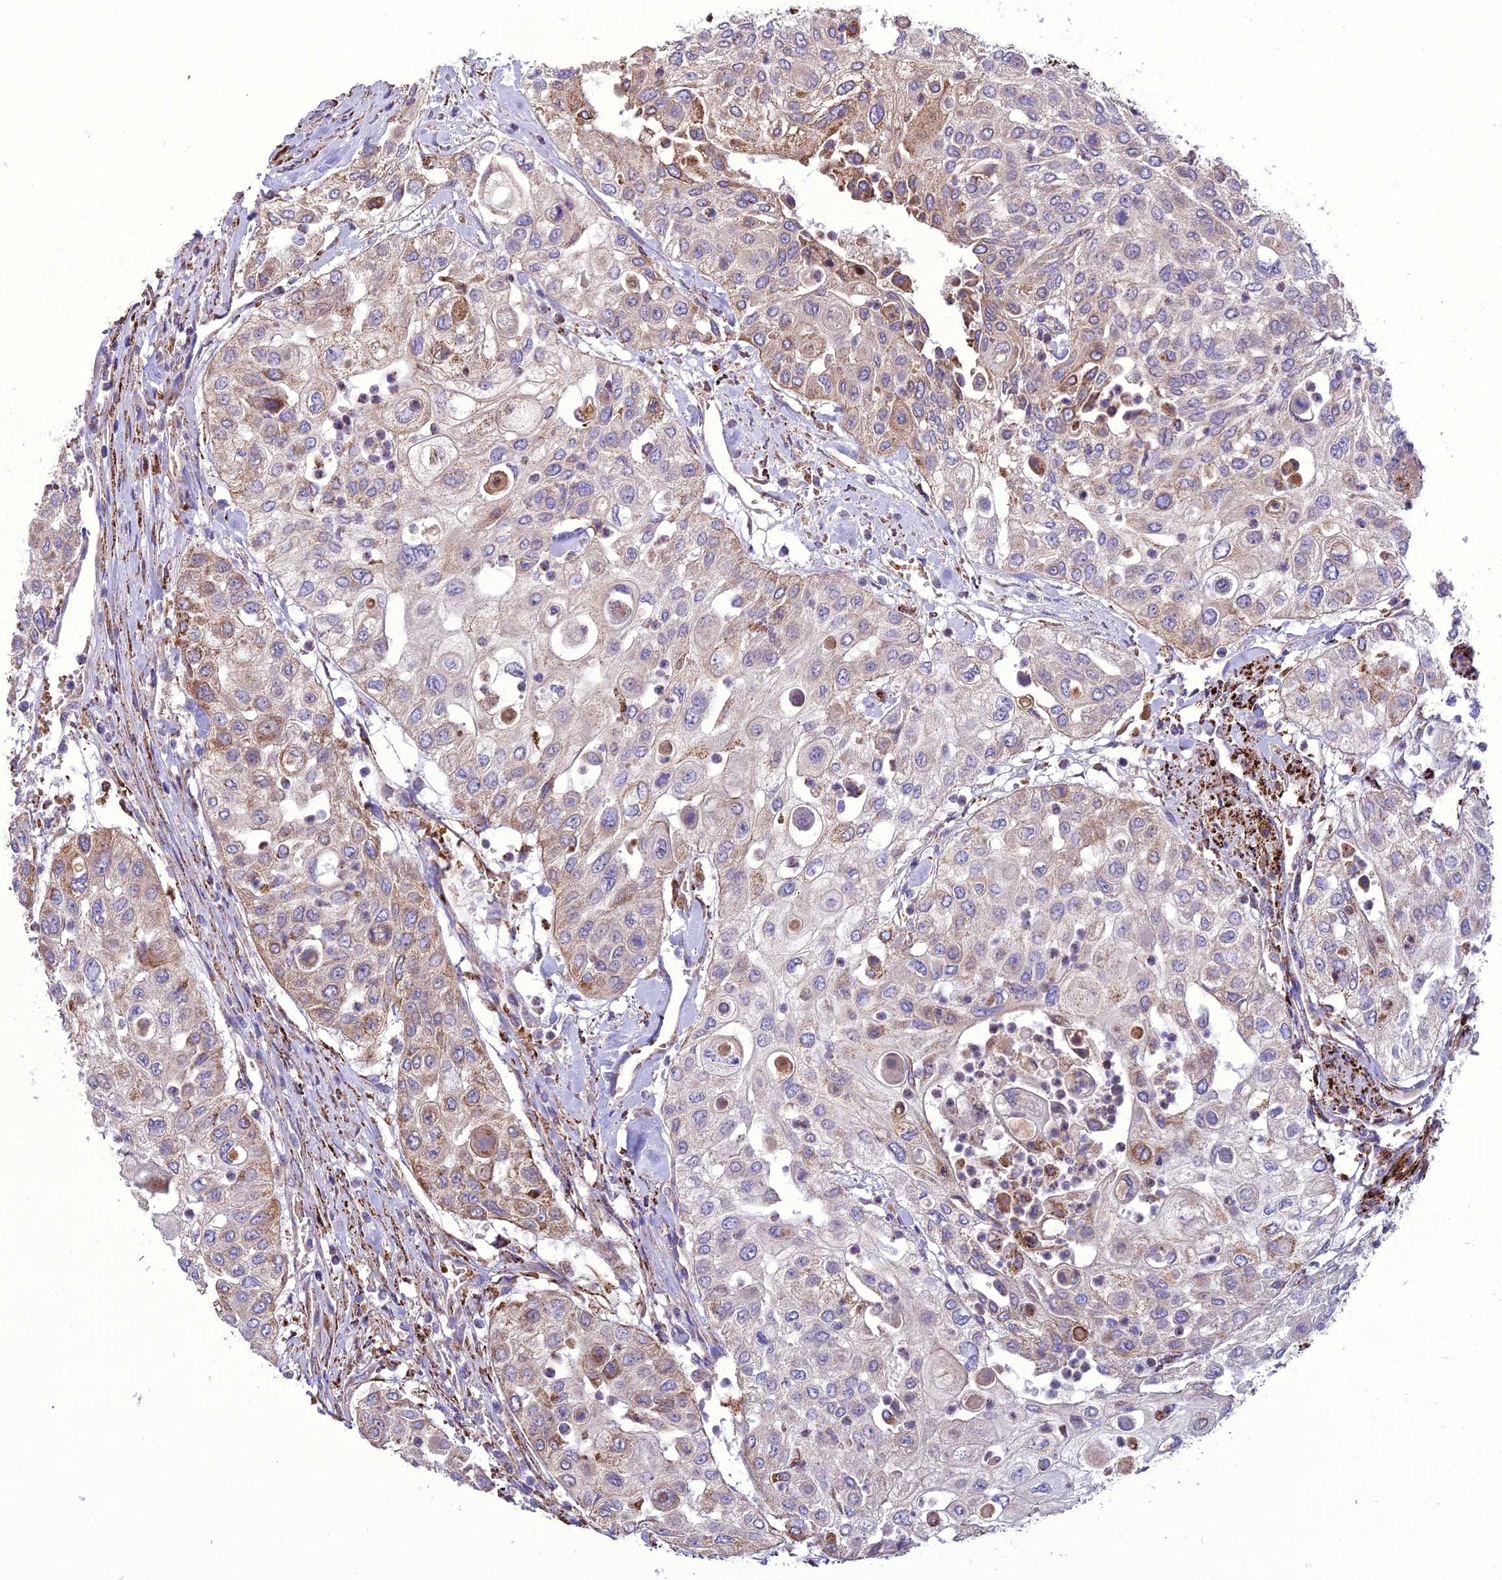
{"staining": {"intensity": "weak", "quantity": "25%-75%", "location": "cytoplasmic/membranous"}, "tissue": "urothelial cancer", "cell_type": "Tumor cells", "image_type": "cancer", "snomed": [{"axis": "morphology", "description": "Urothelial carcinoma, High grade"}, {"axis": "topography", "description": "Urinary bladder"}], "caption": "Urothelial carcinoma (high-grade) stained for a protein (brown) exhibits weak cytoplasmic/membranous positive positivity in about 25%-75% of tumor cells.", "gene": "TBC1D24", "patient": {"sex": "female", "age": 79}}